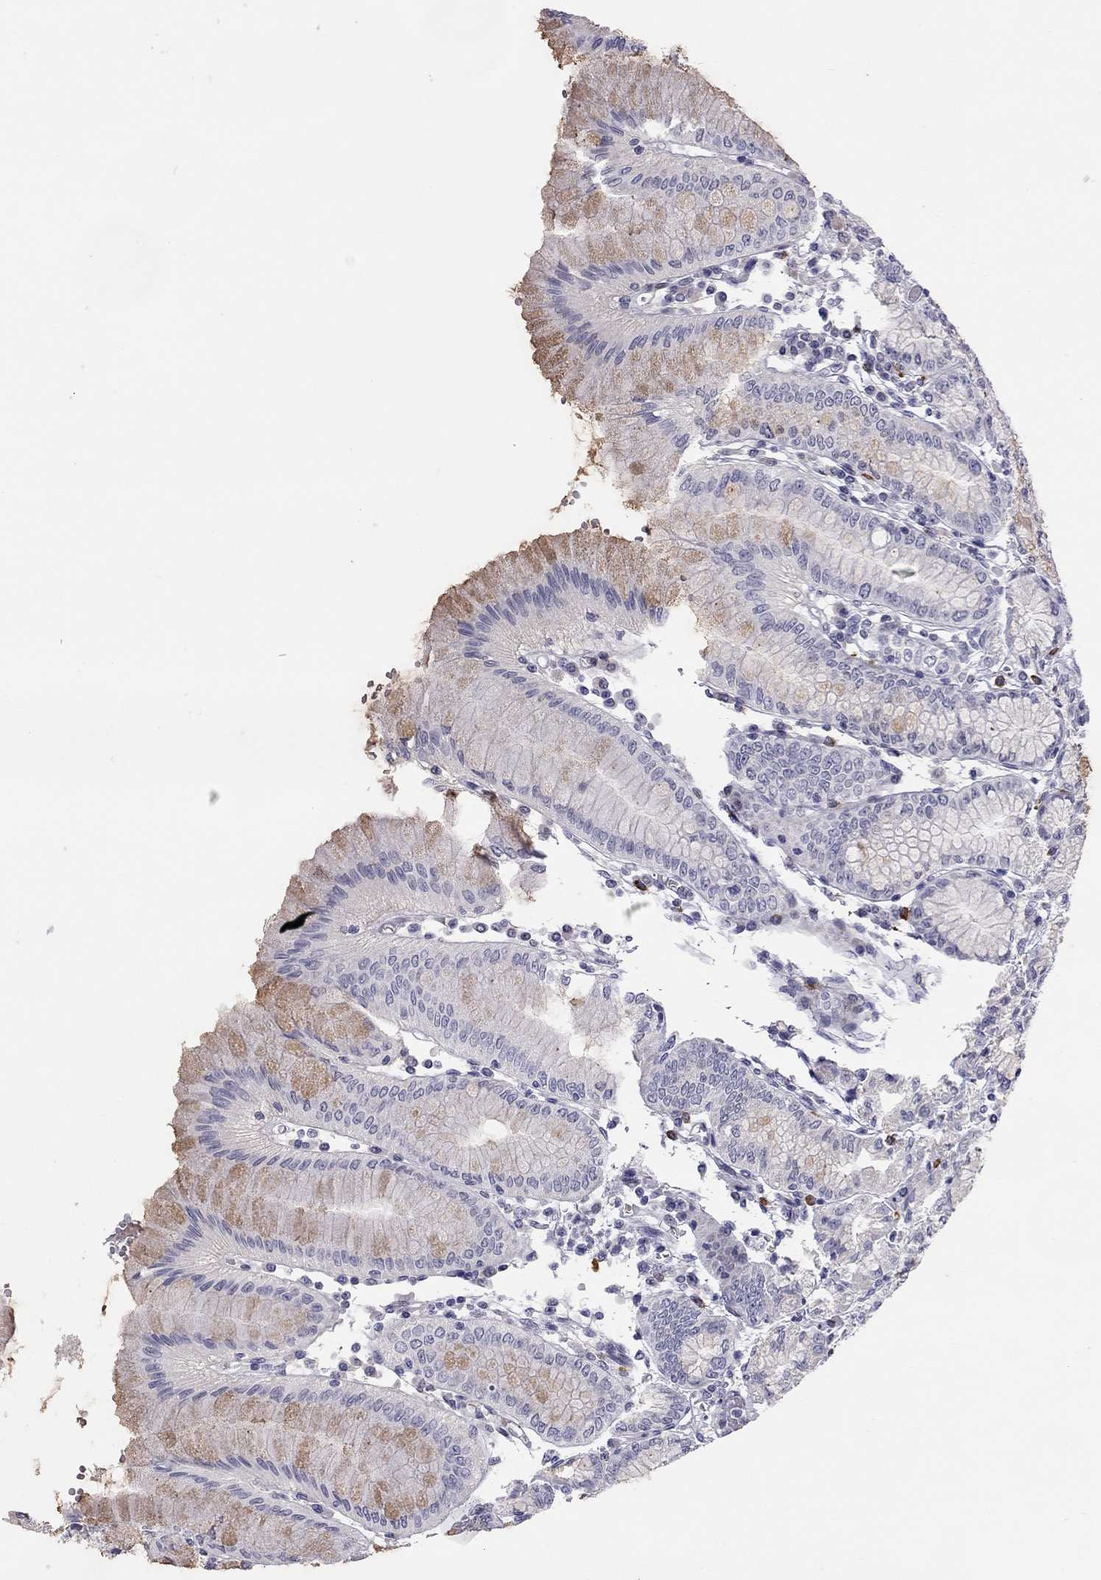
{"staining": {"intensity": "strong", "quantity": "<25%", "location": "cytoplasmic/membranous"}, "tissue": "stomach", "cell_type": "Glandular cells", "image_type": "normal", "snomed": [{"axis": "morphology", "description": "Normal tissue, NOS"}, {"axis": "topography", "description": "Skeletal muscle"}, {"axis": "topography", "description": "Stomach"}], "caption": "Protein staining exhibits strong cytoplasmic/membranous expression in about <25% of glandular cells in normal stomach. (DAB IHC with brightfield microscopy, high magnification).", "gene": "C8orf88", "patient": {"sex": "female", "age": 57}}